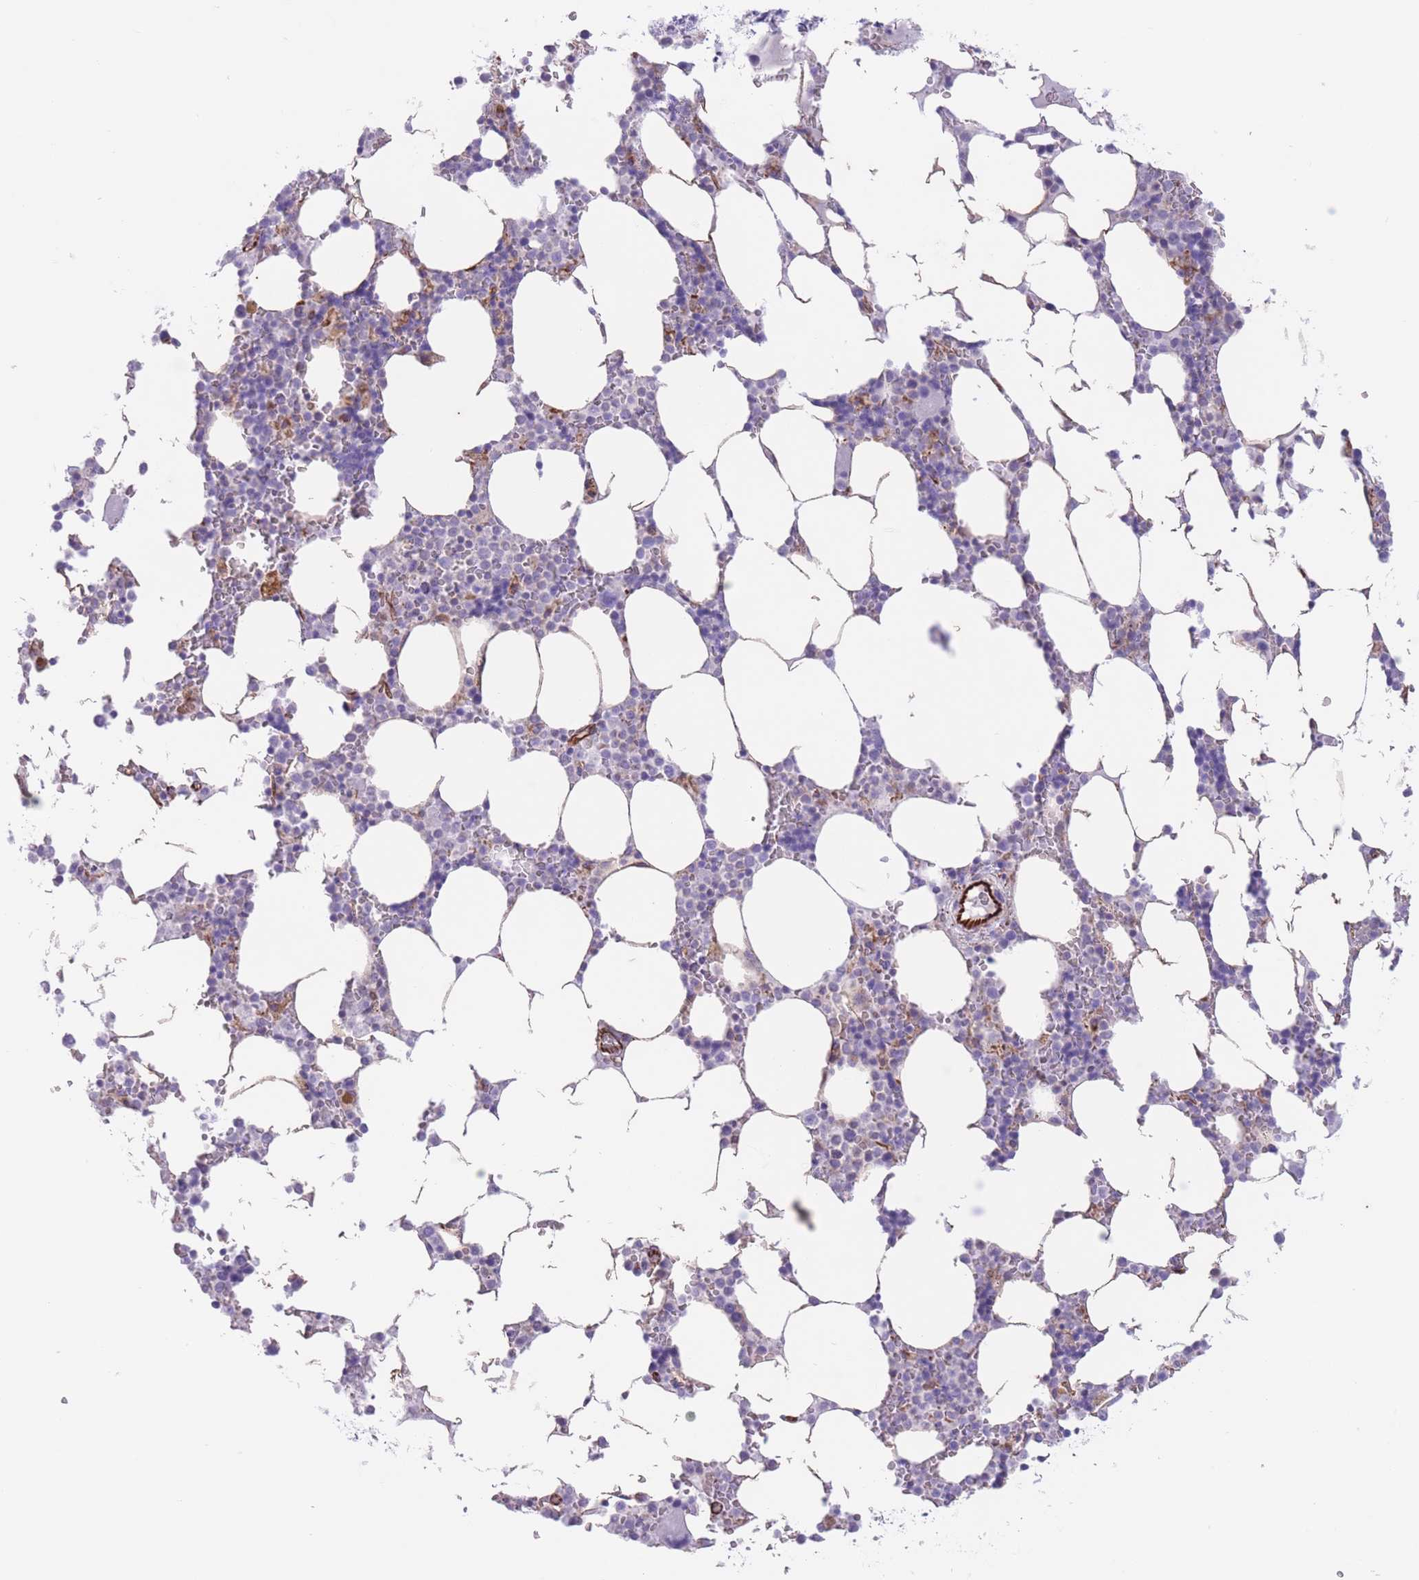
{"staining": {"intensity": "negative", "quantity": "none", "location": "none"}, "tissue": "bone marrow", "cell_type": "Hematopoietic cells", "image_type": "normal", "snomed": [{"axis": "morphology", "description": "Normal tissue, NOS"}, {"axis": "topography", "description": "Bone marrow"}], "caption": "DAB (3,3'-diaminobenzidine) immunohistochemical staining of normal human bone marrow demonstrates no significant staining in hematopoietic cells. The staining was performed using DAB (3,3'-diaminobenzidine) to visualize the protein expression in brown, while the nuclei were stained in blue with hematoxylin (Magnification: 20x).", "gene": "ATP5MF", "patient": {"sex": "male", "age": 64}}